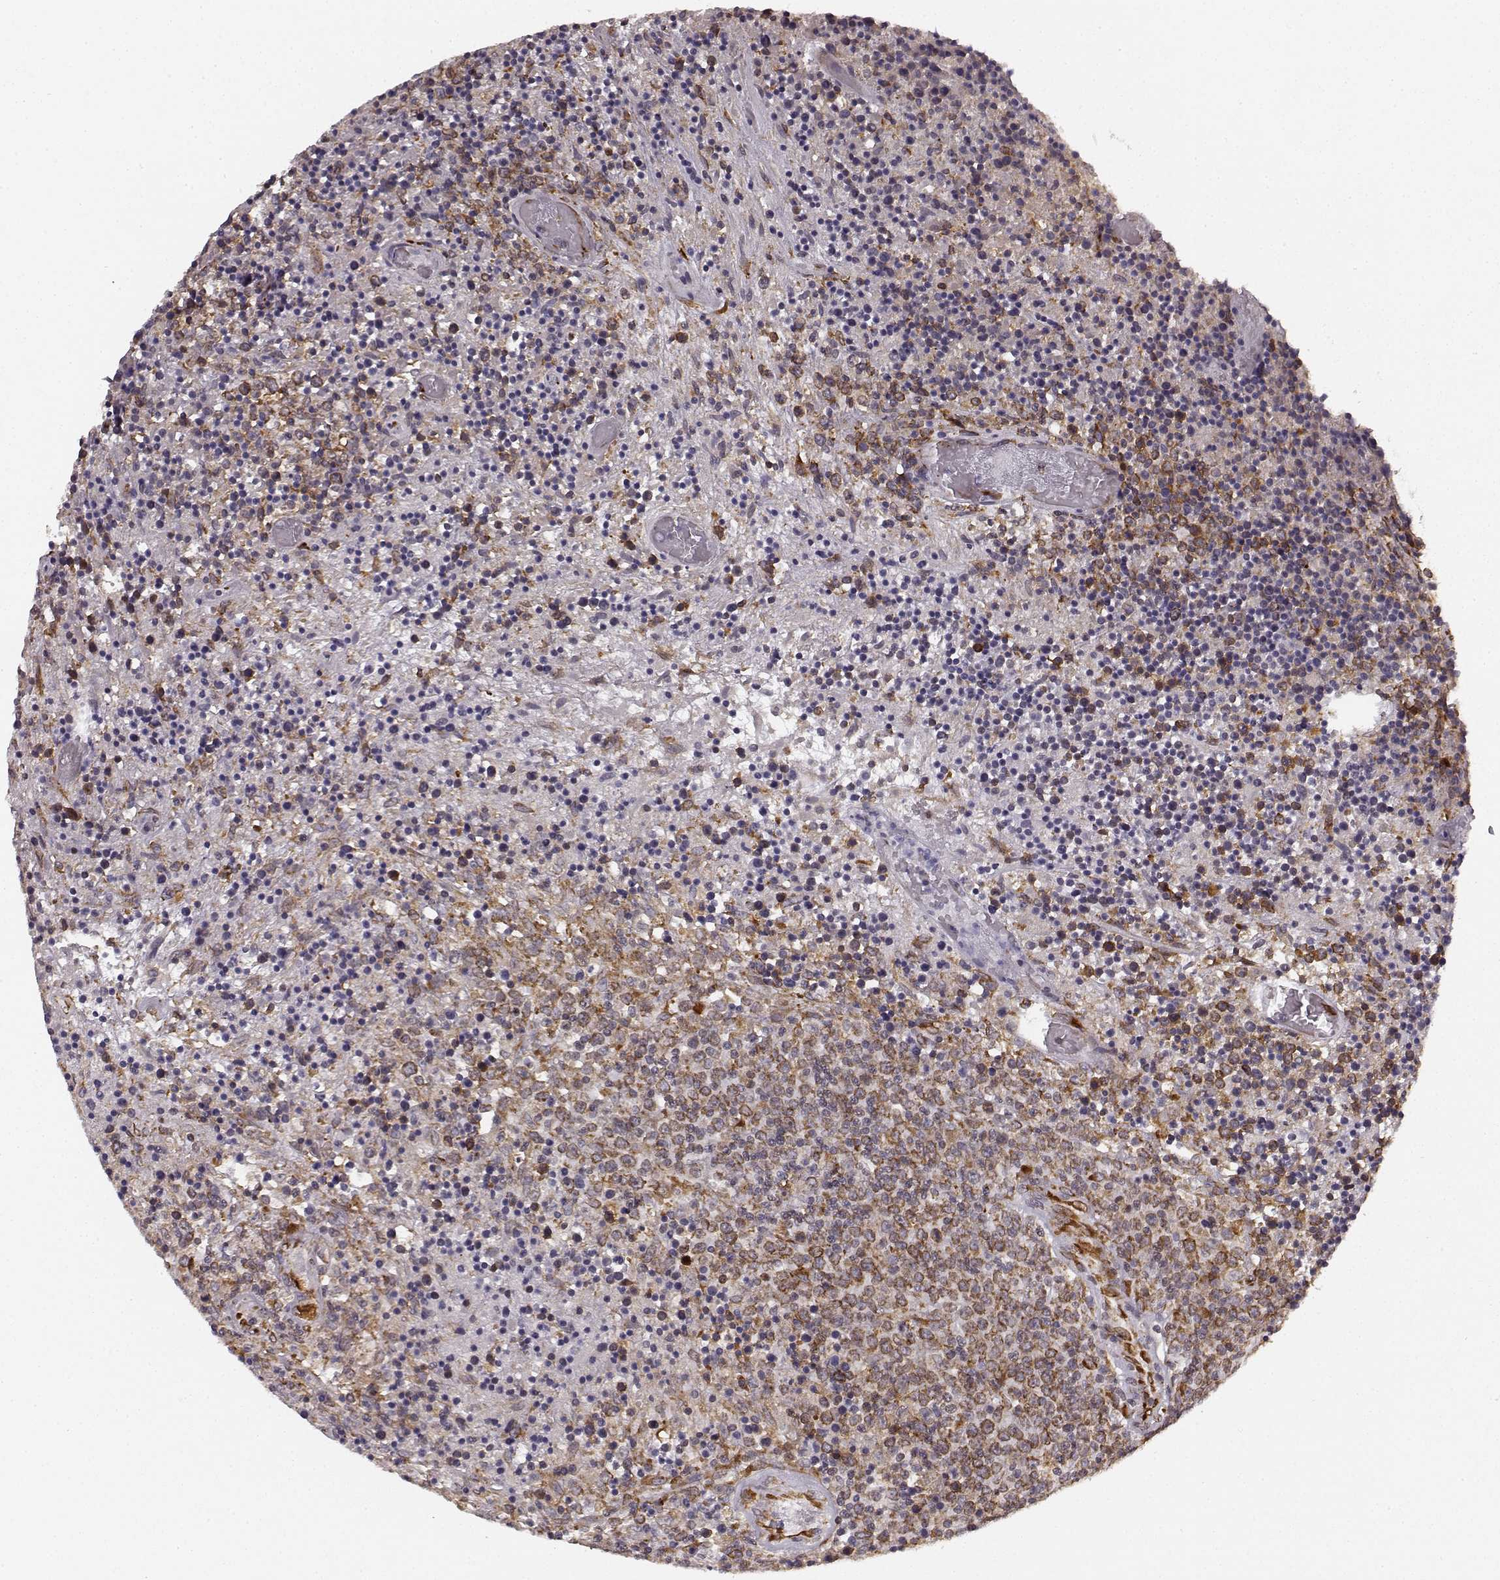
{"staining": {"intensity": "negative", "quantity": "none", "location": "none"}, "tissue": "lymphoma", "cell_type": "Tumor cells", "image_type": "cancer", "snomed": [{"axis": "morphology", "description": "Malignant lymphoma, non-Hodgkin's type, High grade"}, {"axis": "topography", "description": "Lung"}], "caption": "This is an immunohistochemistry image of human lymphoma. There is no expression in tumor cells.", "gene": "TMEM14A", "patient": {"sex": "male", "age": 79}}